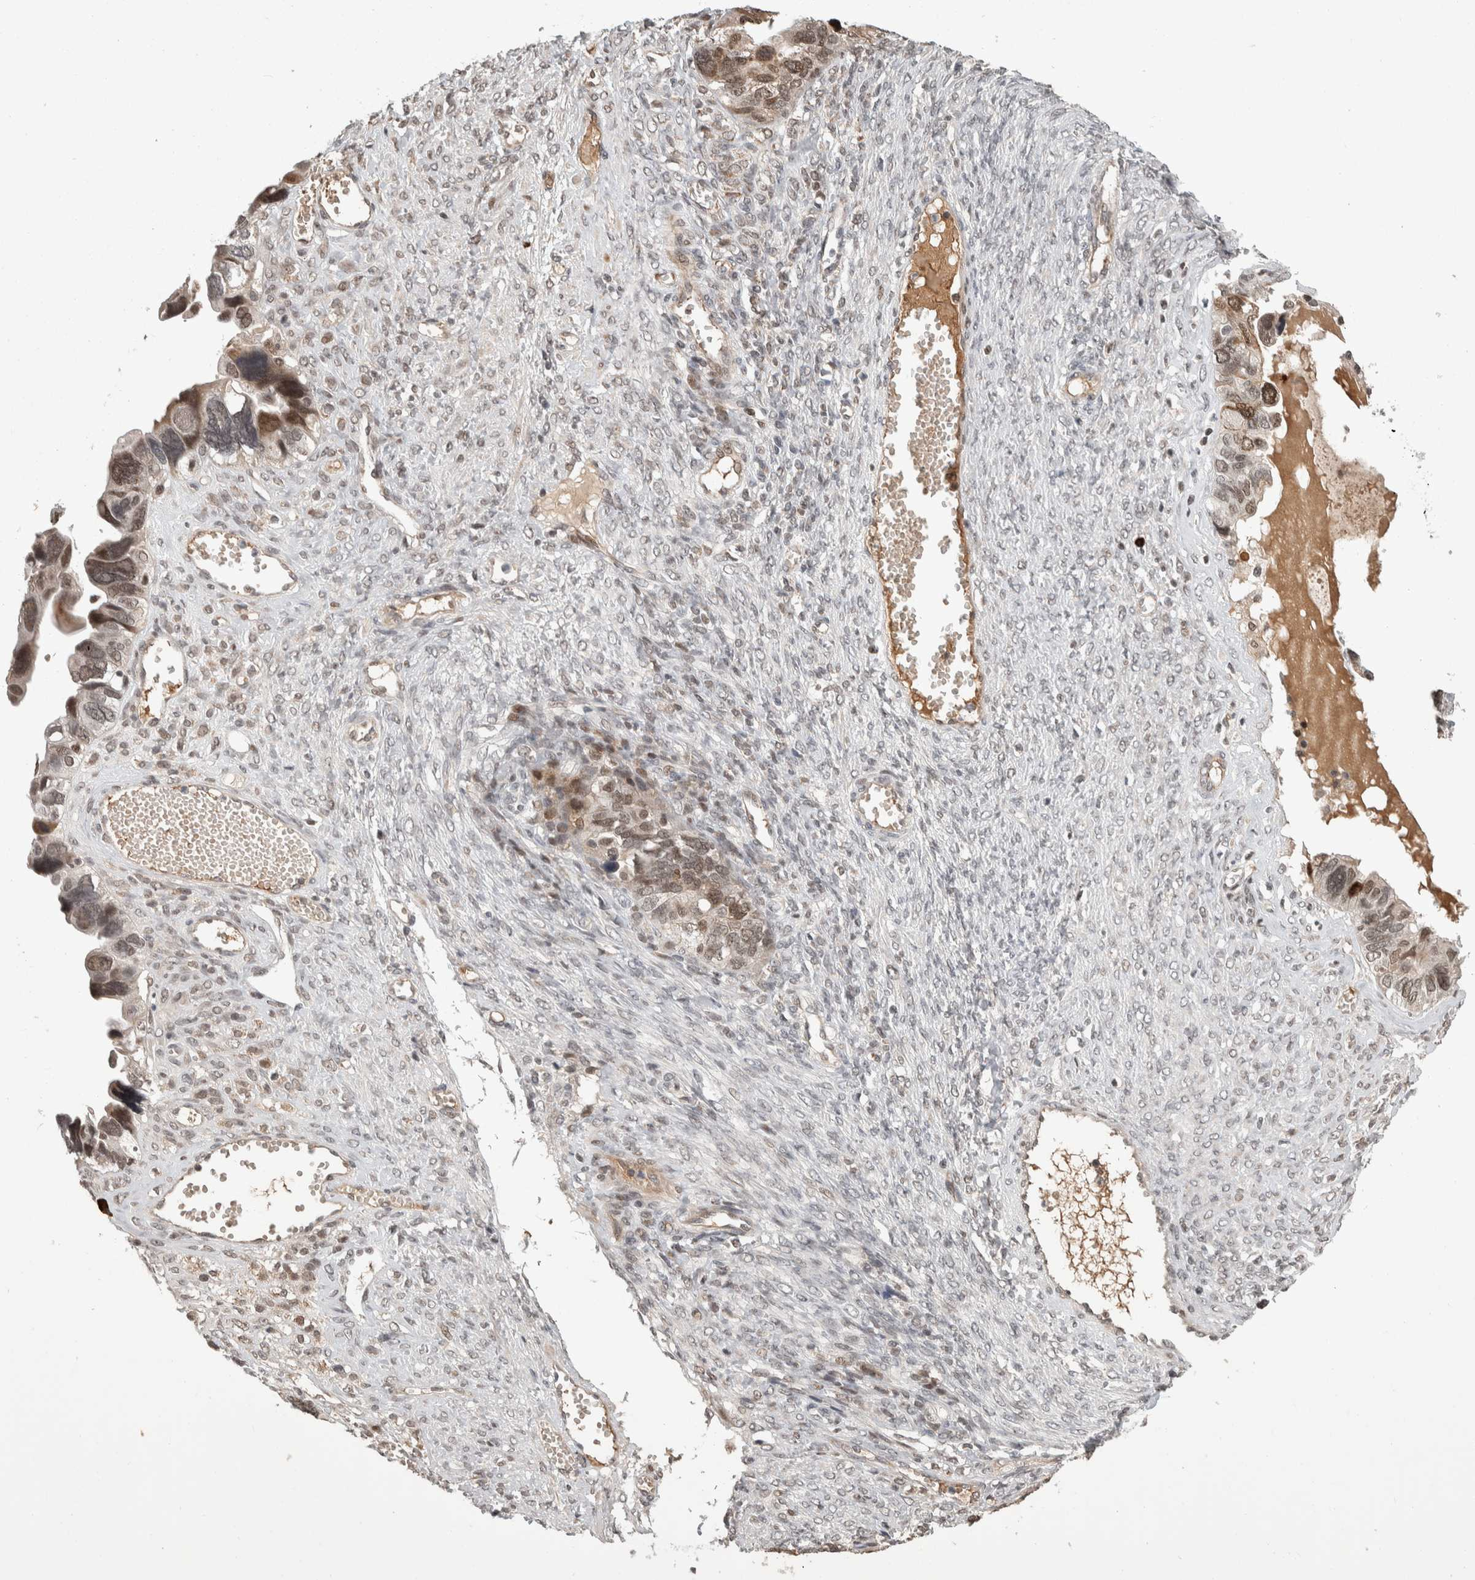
{"staining": {"intensity": "moderate", "quantity": ">75%", "location": "nuclear"}, "tissue": "ovarian cancer", "cell_type": "Tumor cells", "image_type": "cancer", "snomed": [{"axis": "morphology", "description": "Cystadenocarcinoma, serous, NOS"}, {"axis": "topography", "description": "Ovary"}], "caption": "Serous cystadenocarcinoma (ovarian) stained for a protein (brown) exhibits moderate nuclear positive positivity in approximately >75% of tumor cells.", "gene": "ZNF592", "patient": {"sex": "female", "age": 79}}